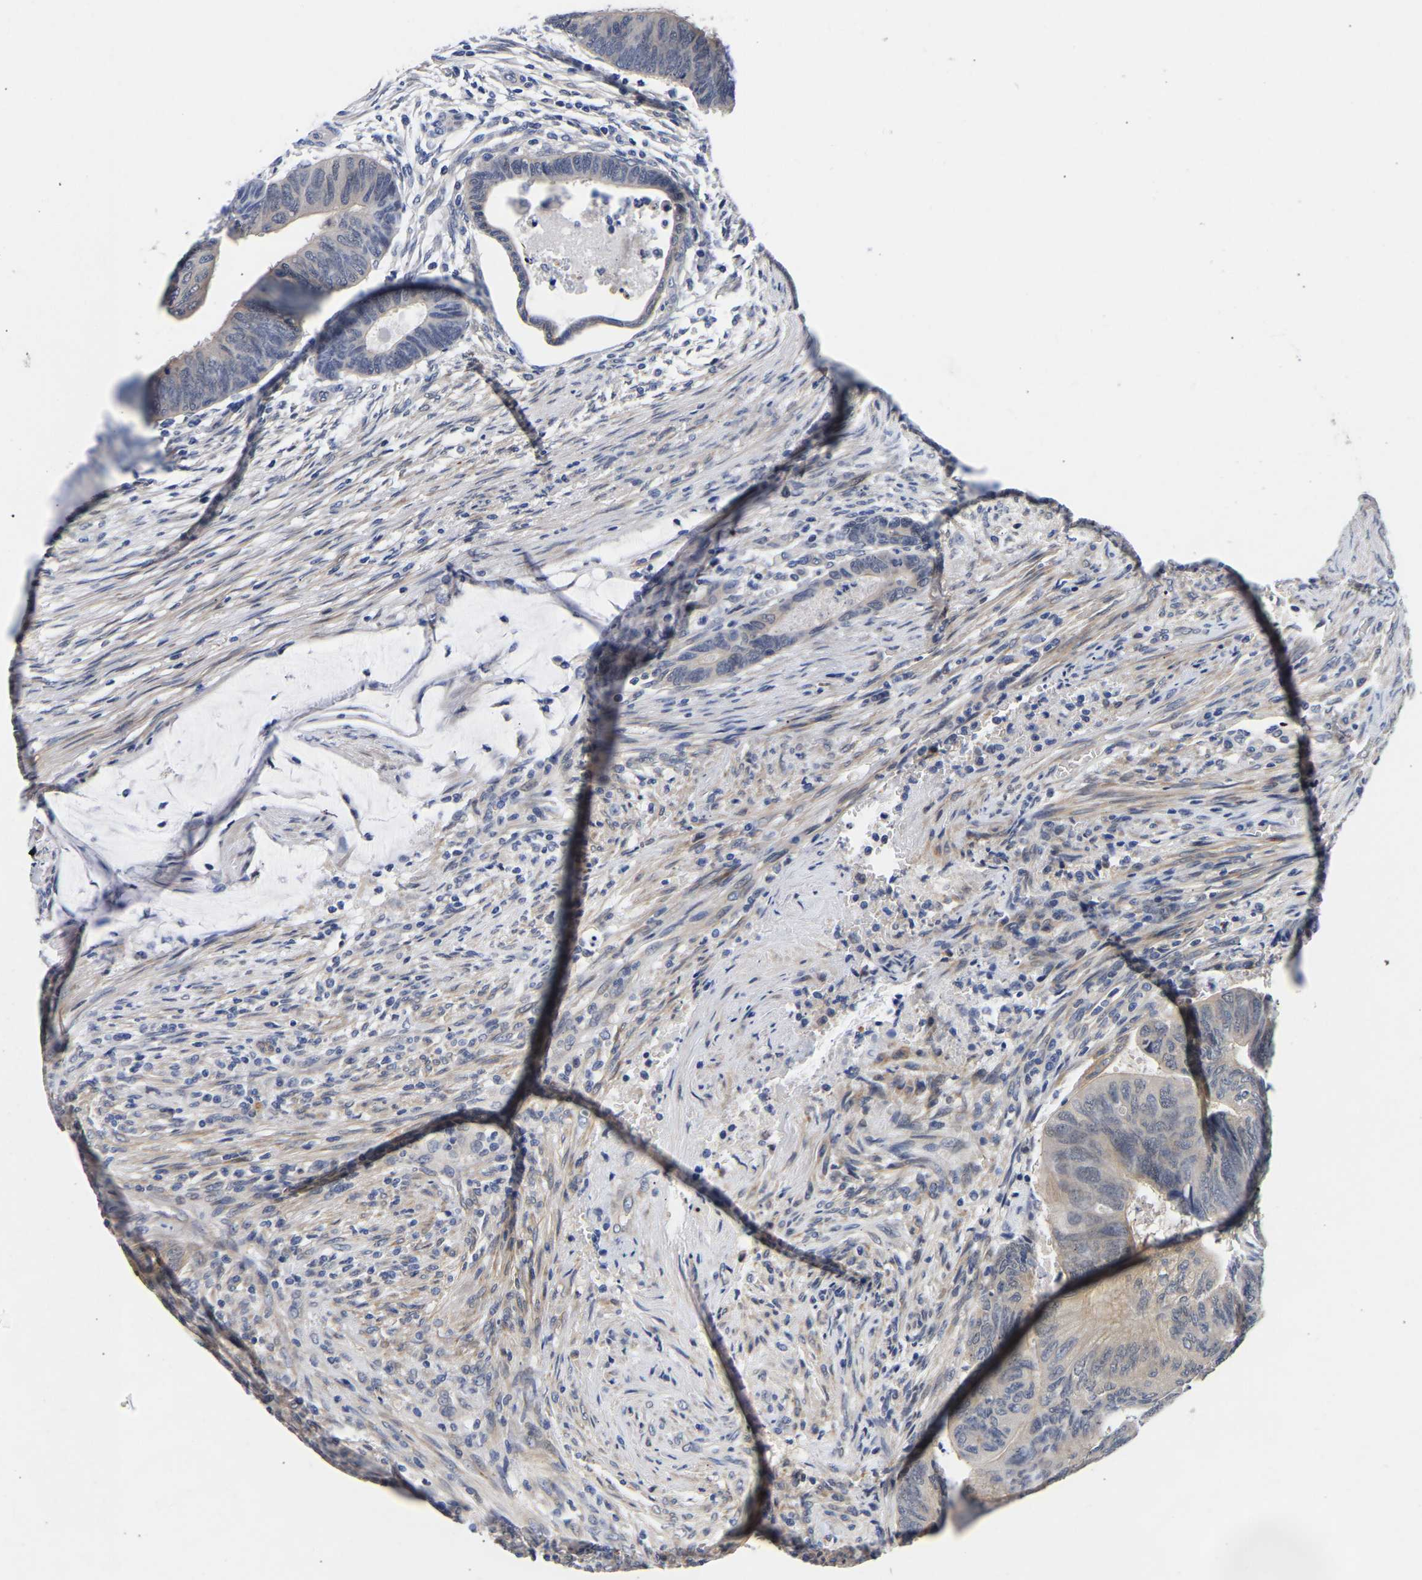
{"staining": {"intensity": "negative", "quantity": "none", "location": "none"}, "tissue": "colorectal cancer", "cell_type": "Tumor cells", "image_type": "cancer", "snomed": [{"axis": "morphology", "description": "Normal tissue, NOS"}, {"axis": "morphology", "description": "Adenocarcinoma, NOS"}, {"axis": "topography", "description": "Rectum"}, {"axis": "topography", "description": "Peripheral nerve tissue"}], "caption": "Immunohistochemical staining of human colorectal cancer (adenocarcinoma) displays no significant staining in tumor cells. Nuclei are stained in blue.", "gene": "CCDC6", "patient": {"sex": "male", "age": 92}}